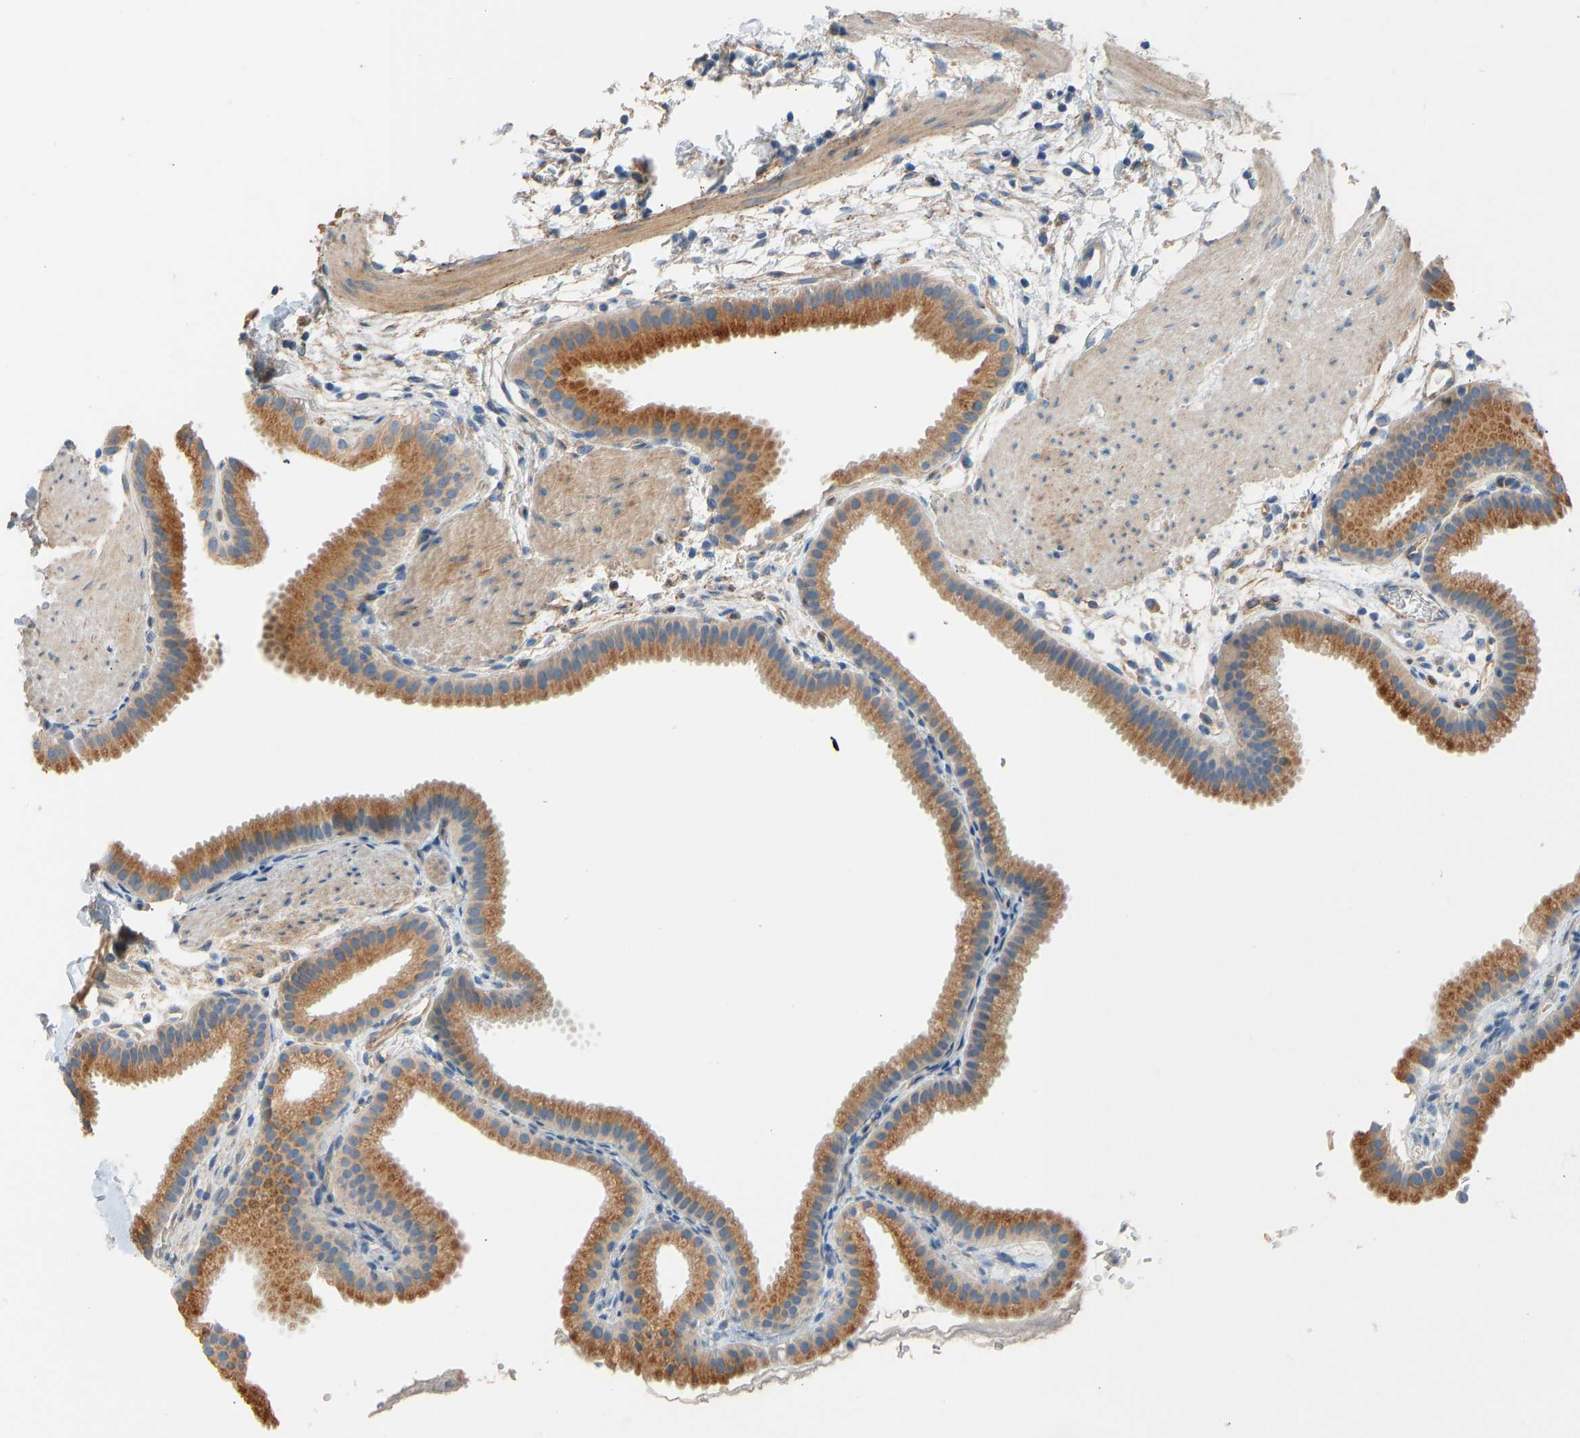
{"staining": {"intensity": "moderate", "quantity": ">75%", "location": "cytoplasmic/membranous"}, "tissue": "gallbladder", "cell_type": "Glandular cells", "image_type": "normal", "snomed": [{"axis": "morphology", "description": "Normal tissue, NOS"}, {"axis": "topography", "description": "Gallbladder"}], "caption": "Gallbladder stained with immunohistochemistry (IHC) reveals moderate cytoplasmic/membranous positivity in about >75% of glandular cells. (DAB = brown stain, brightfield microscopy at high magnification).", "gene": "TGFBR3", "patient": {"sex": "female", "age": 64}}